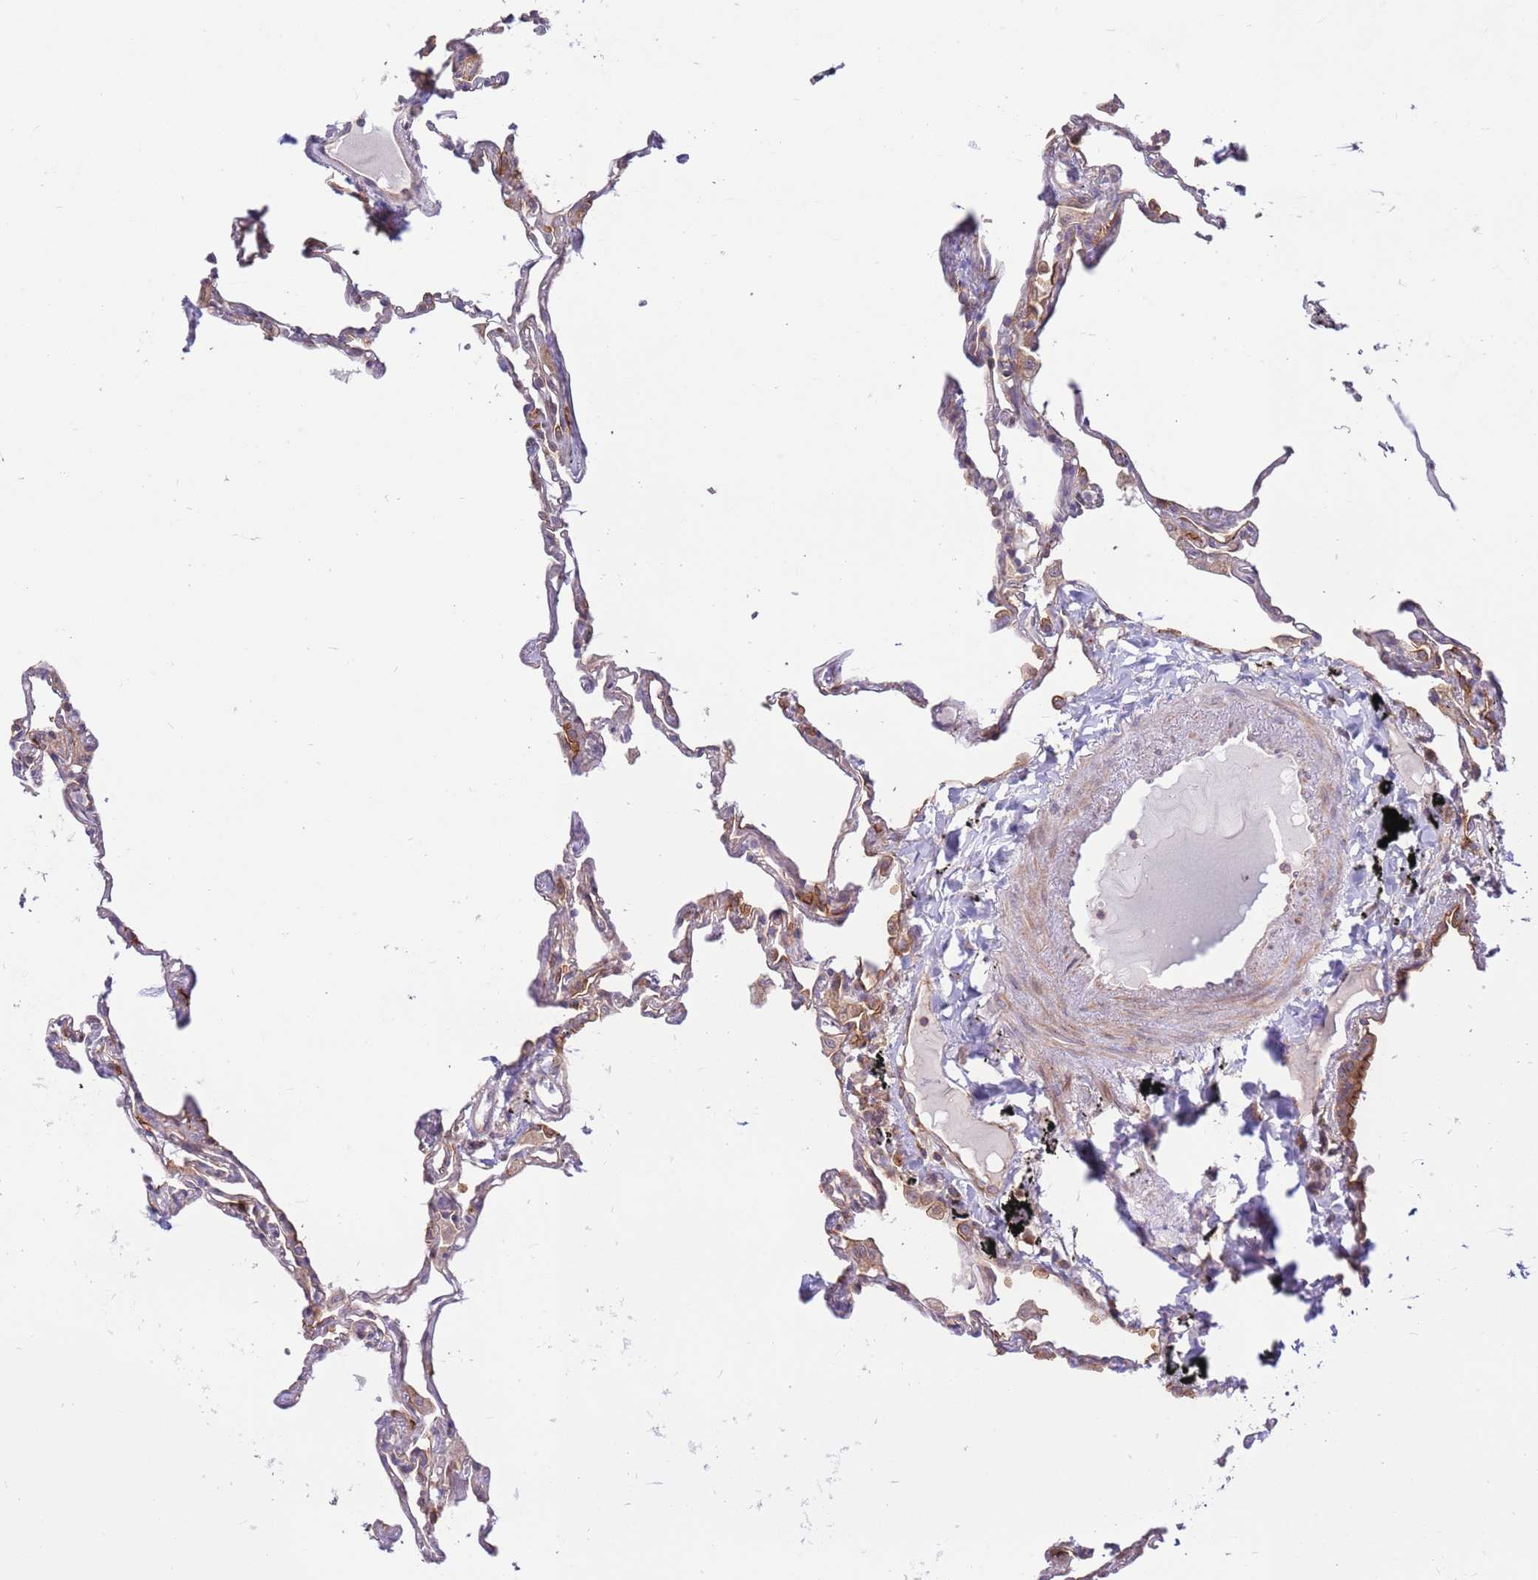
{"staining": {"intensity": "moderate", "quantity": "<25%", "location": "cytoplasmic/membranous"}, "tissue": "lung", "cell_type": "Alveolar cells", "image_type": "normal", "snomed": [{"axis": "morphology", "description": "Normal tissue, NOS"}, {"axis": "topography", "description": "Lung"}], "caption": "Immunohistochemical staining of normal lung shows <25% levels of moderate cytoplasmic/membranous protein staining in approximately <25% of alveolar cells. Immunohistochemistry stains the protein in brown and the nuclei are stained blue.", "gene": "DDX19B", "patient": {"sex": "female", "age": 67}}